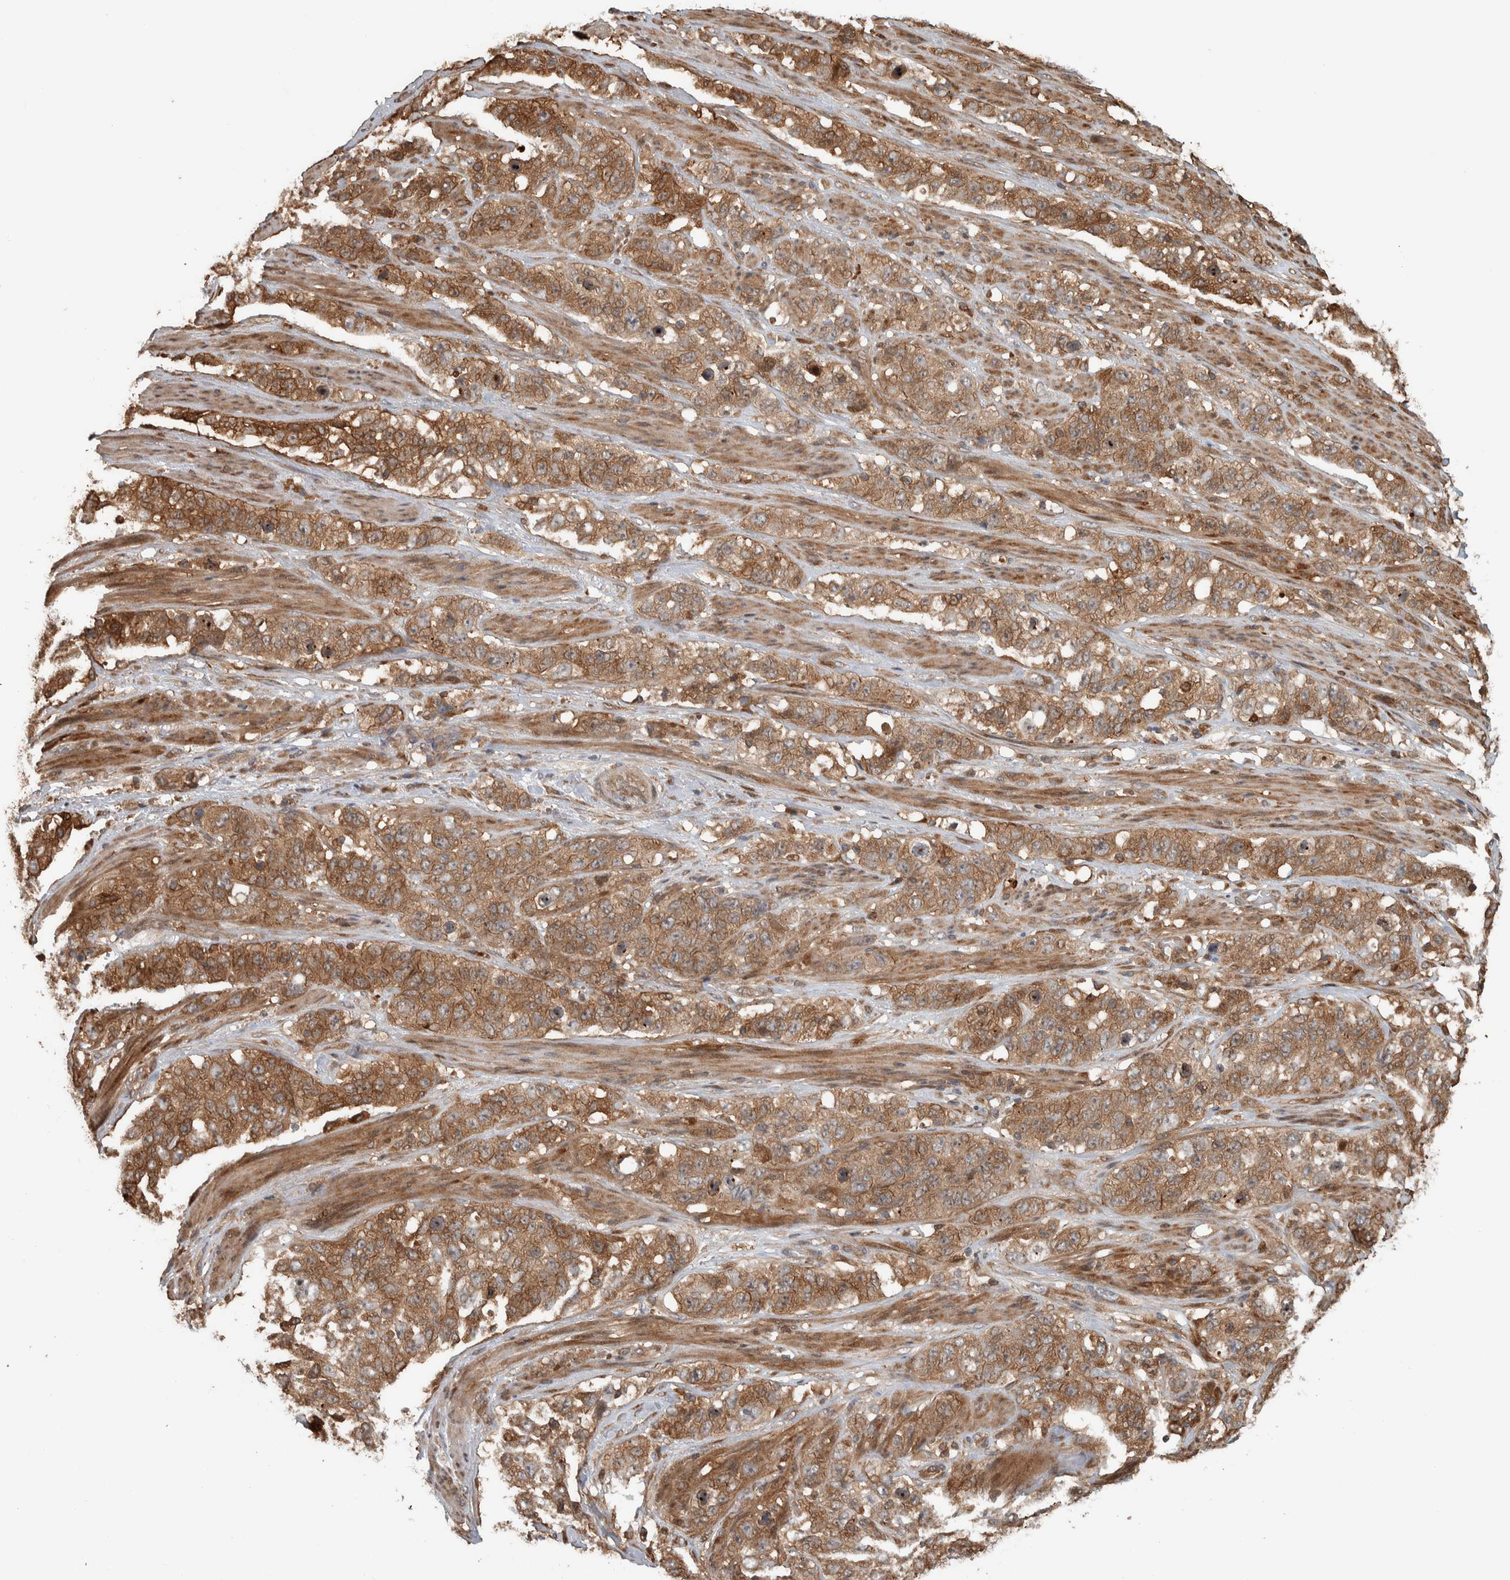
{"staining": {"intensity": "moderate", "quantity": ">75%", "location": "cytoplasmic/membranous"}, "tissue": "stomach cancer", "cell_type": "Tumor cells", "image_type": "cancer", "snomed": [{"axis": "morphology", "description": "Adenocarcinoma, NOS"}, {"axis": "topography", "description": "Stomach"}], "caption": "Brown immunohistochemical staining in human adenocarcinoma (stomach) shows moderate cytoplasmic/membranous positivity in approximately >75% of tumor cells.", "gene": "CNTROB", "patient": {"sex": "male", "age": 48}}